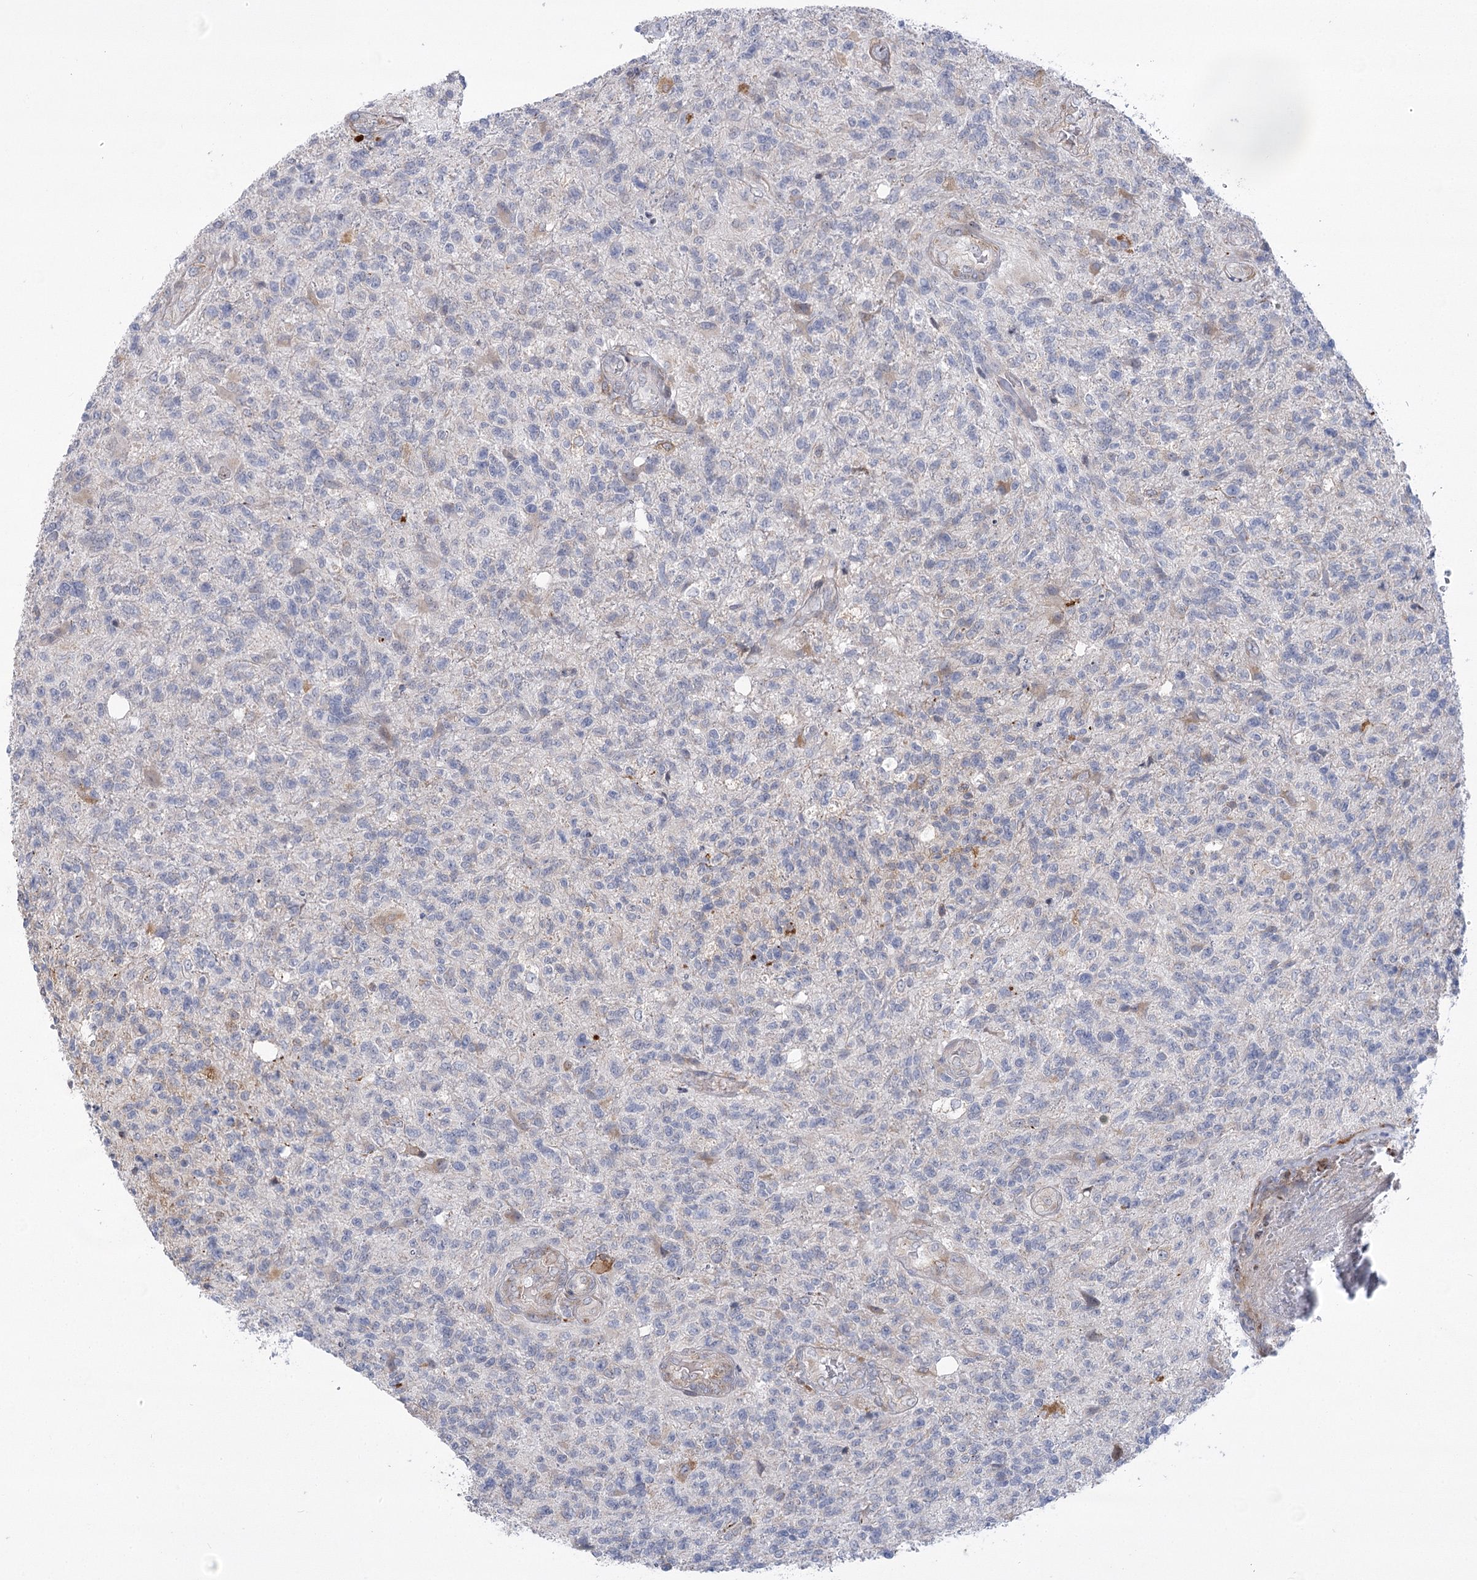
{"staining": {"intensity": "negative", "quantity": "none", "location": "none"}, "tissue": "glioma", "cell_type": "Tumor cells", "image_type": "cancer", "snomed": [{"axis": "morphology", "description": "Glioma, malignant, High grade"}, {"axis": "topography", "description": "Brain"}], "caption": "A photomicrograph of human glioma is negative for staining in tumor cells.", "gene": "NCKAP5", "patient": {"sex": "male", "age": 56}}